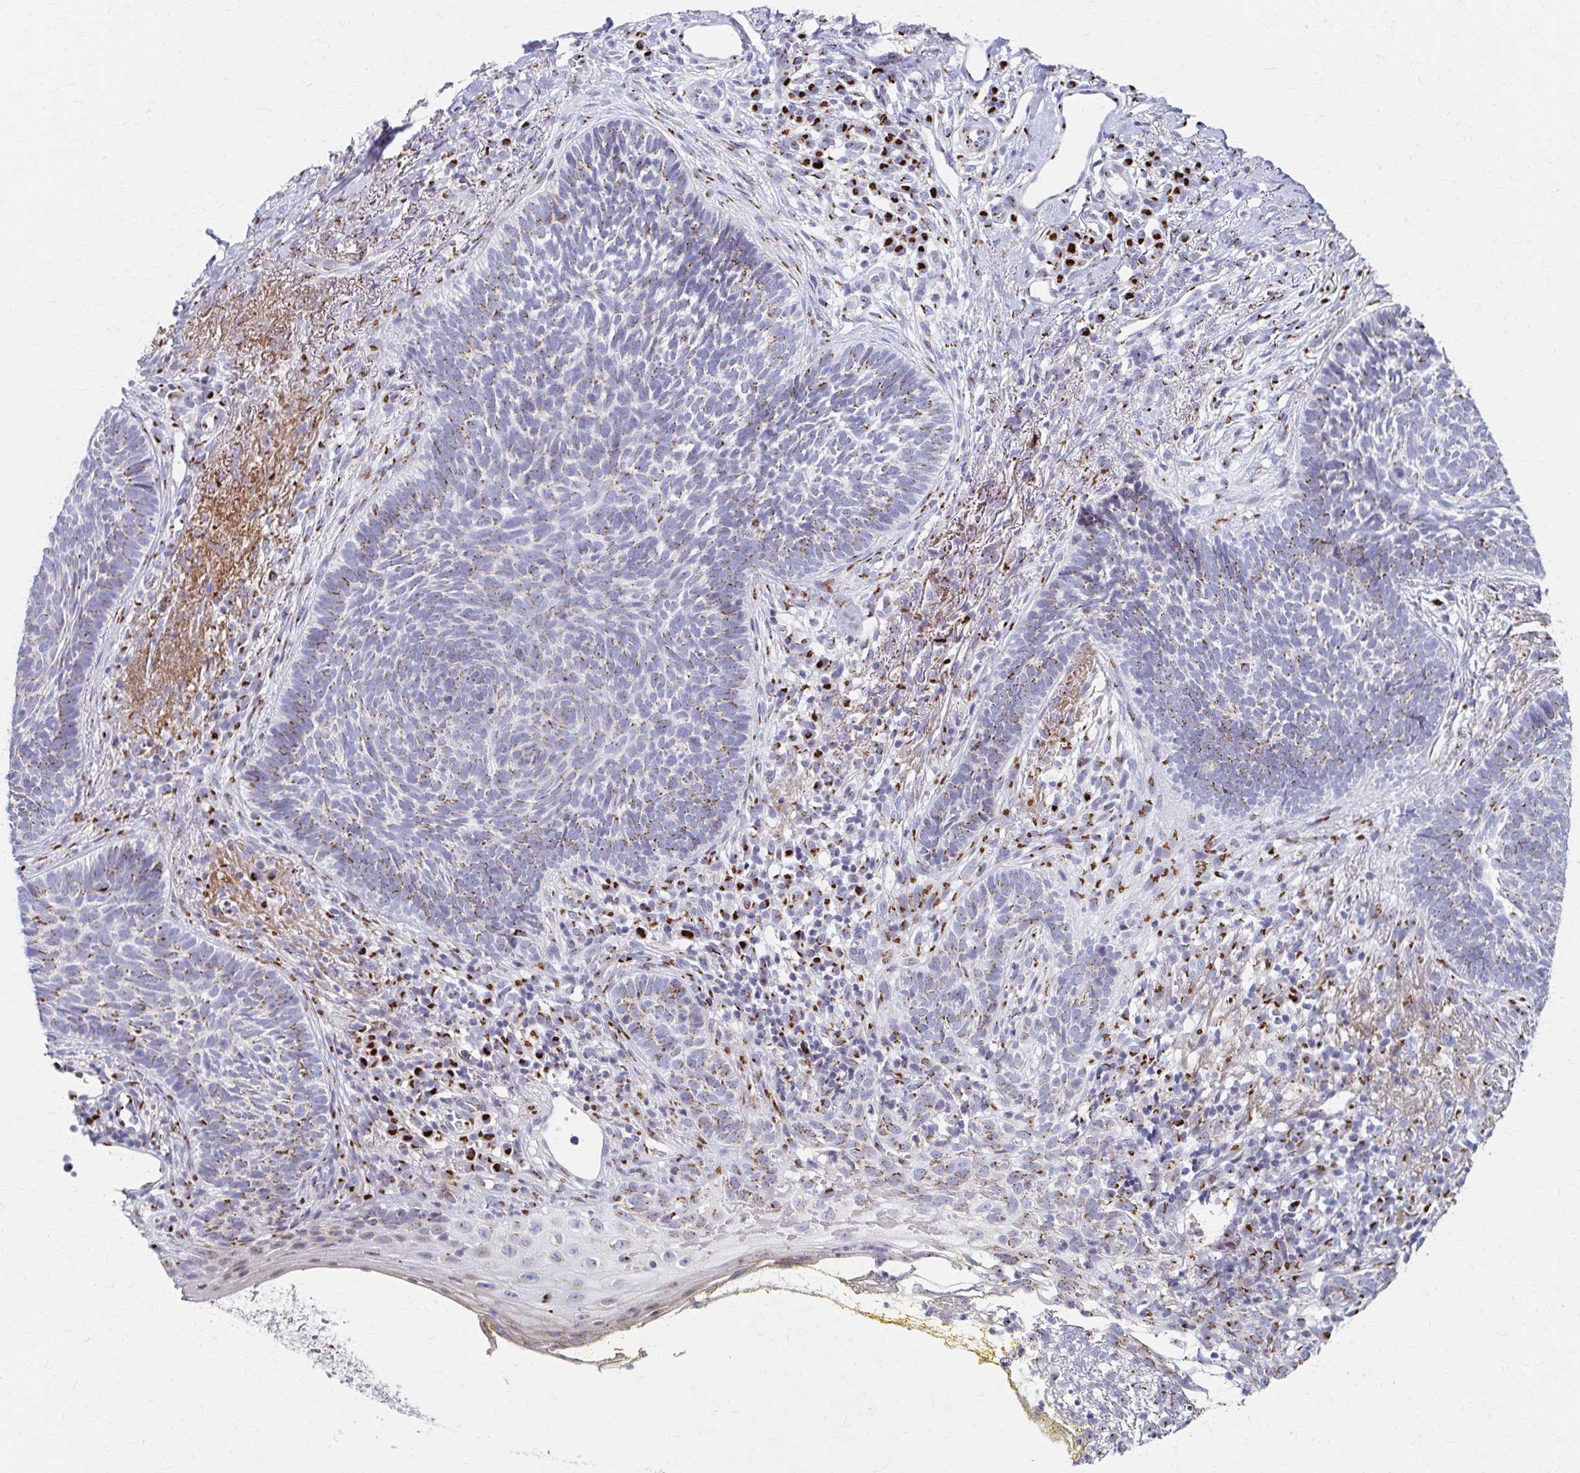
{"staining": {"intensity": "moderate", "quantity": "25%-75%", "location": "cytoplasmic/membranous"}, "tissue": "skin cancer", "cell_type": "Tumor cells", "image_type": "cancer", "snomed": [{"axis": "morphology", "description": "Basal cell carcinoma"}, {"axis": "topography", "description": "Skin"}], "caption": "Tumor cells exhibit medium levels of moderate cytoplasmic/membranous staining in about 25%-75% of cells in human skin cancer (basal cell carcinoma). Nuclei are stained in blue.", "gene": "TM9SF1", "patient": {"sex": "female", "age": 74}}